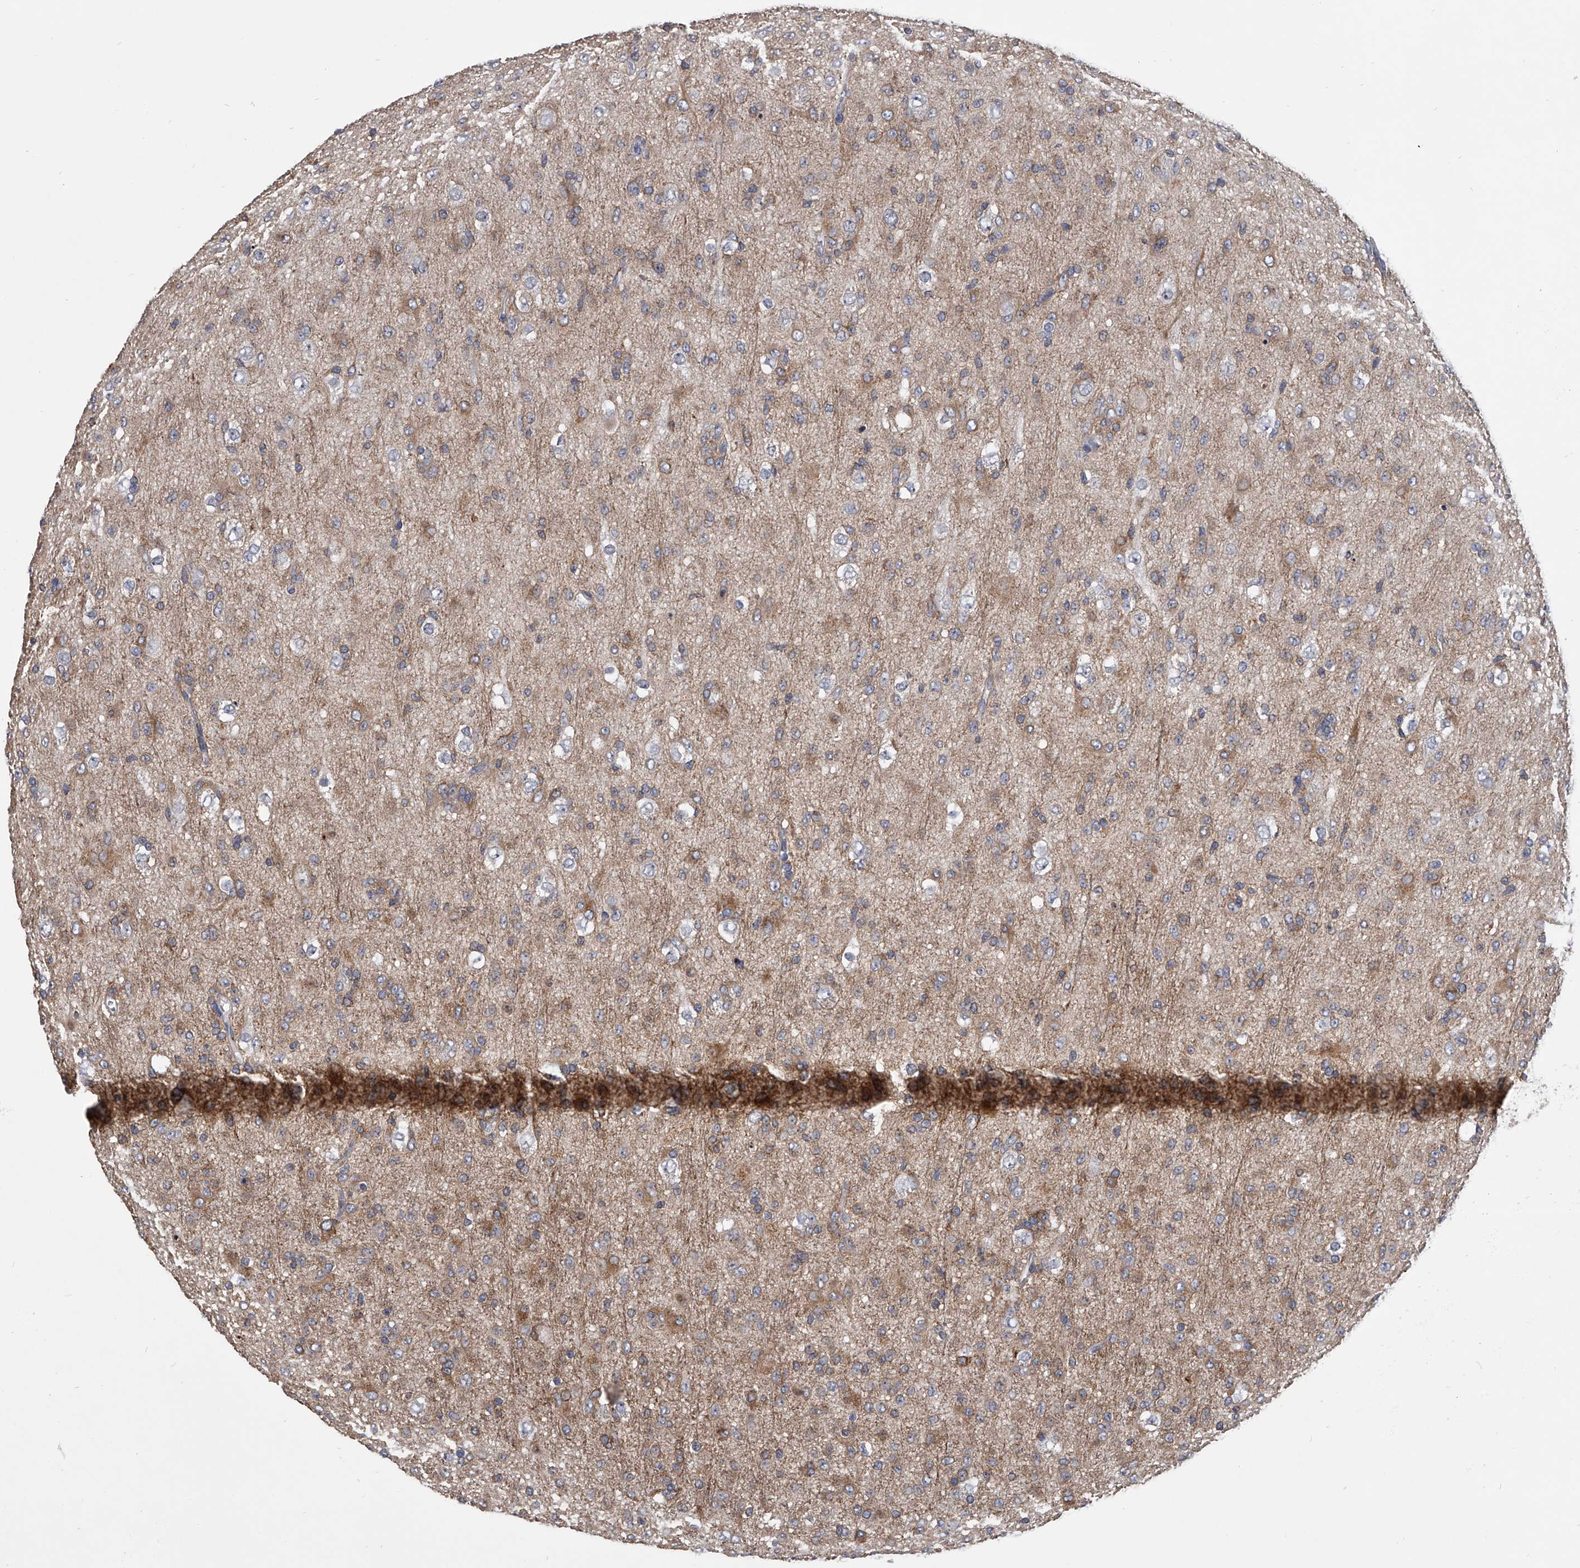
{"staining": {"intensity": "negative", "quantity": "none", "location": "none"}, "tissue": "glioma", "cell_type": "Tumor cells", "image_type": "cancer", "snomed": [{"axis": "morphology", "description": "Glioma, malignant, Low grade"}, {"axis": "topography", "description": "Brain"}], "caption": "Tumor cells are negative for brown protein staining in malignant glioma (low-grade).", "gene": "MAP4K3", "patient": {"sex": "male", "age": 65}}